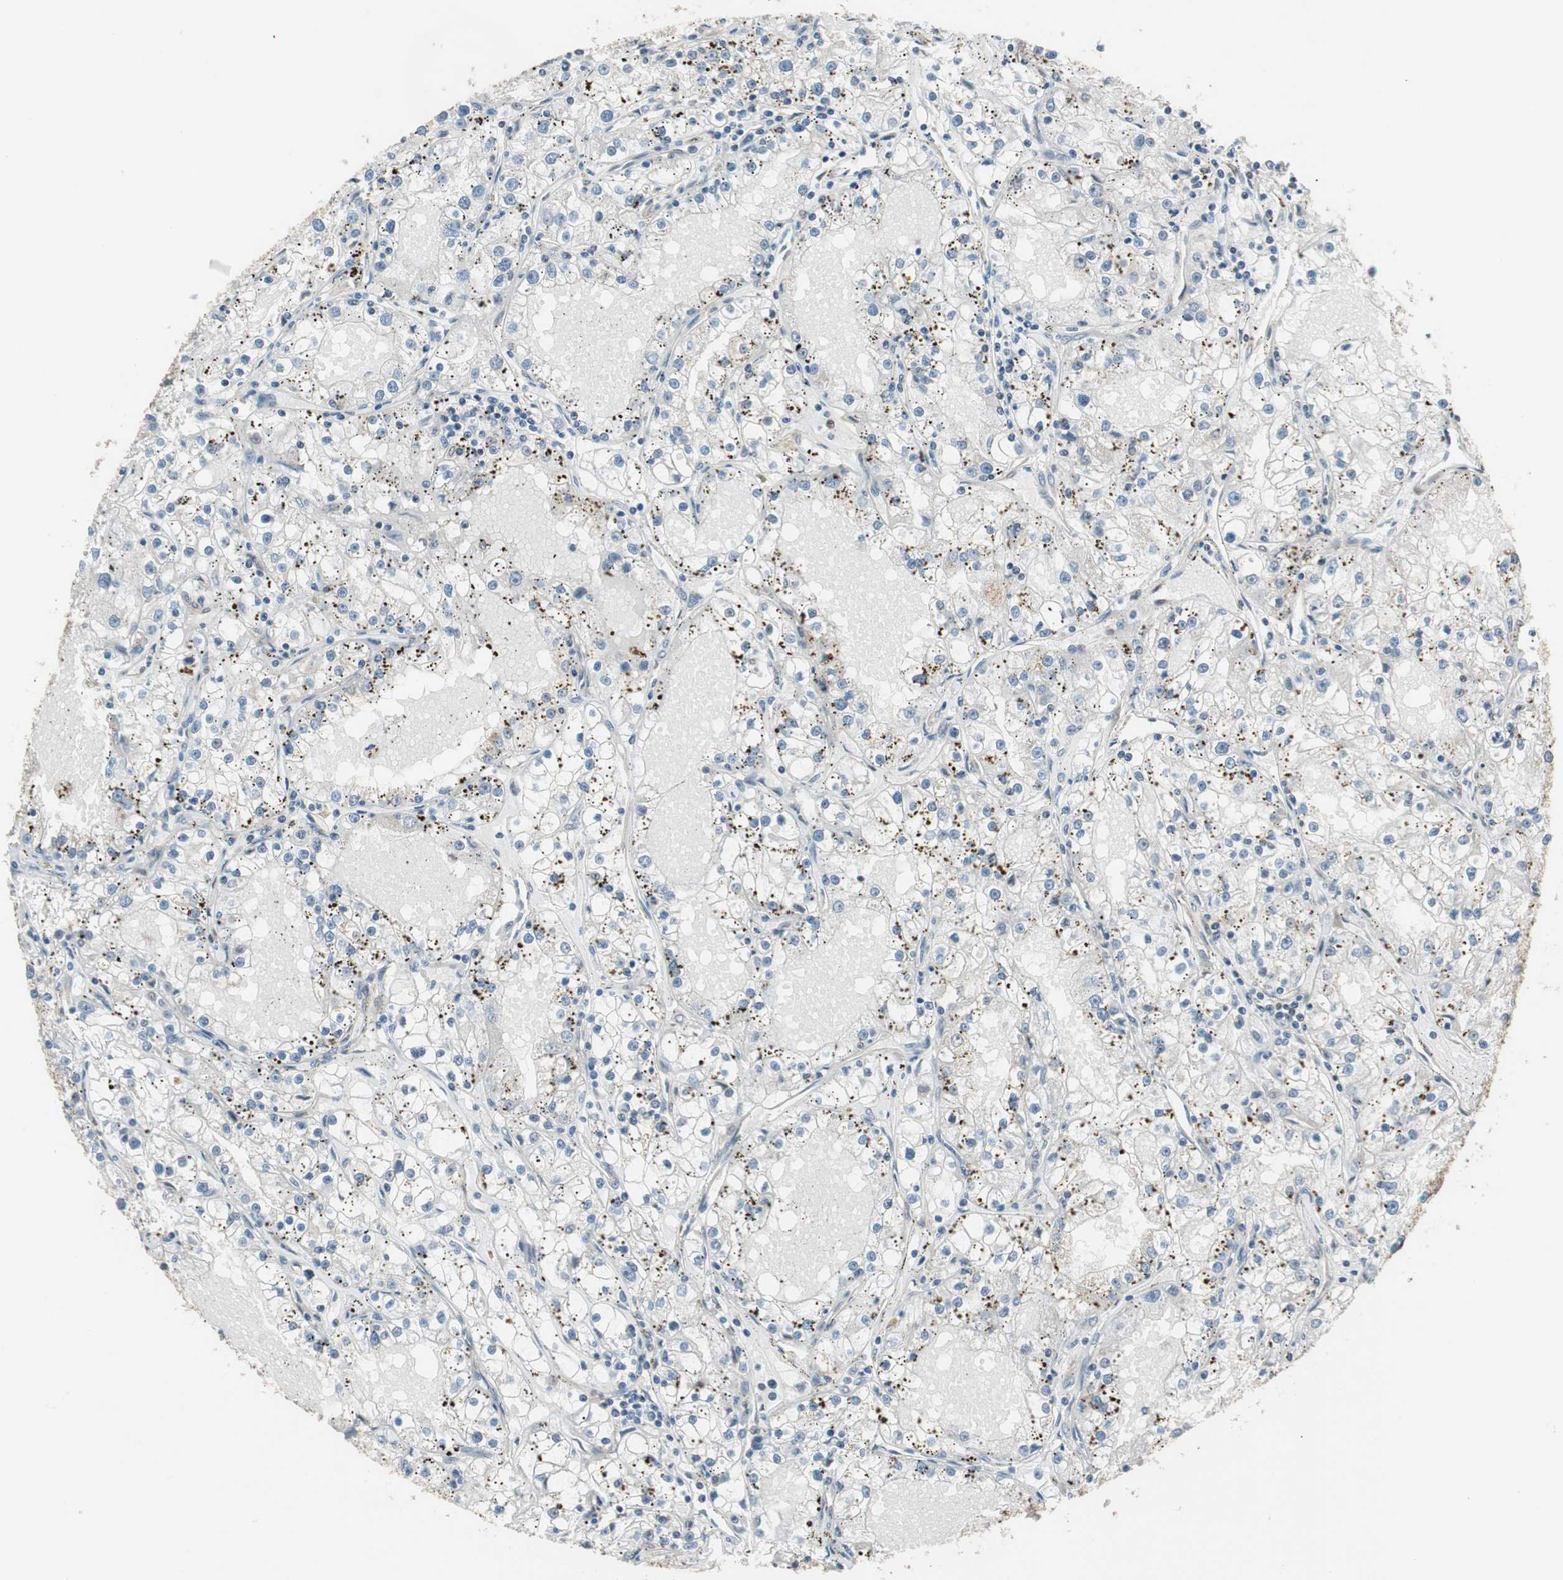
{"staining": {"intensity": "negative", "quantity": "none", "location": "none"}, "tissue": "renal cancer", "cell_type": "Tumor cells", "image_type": "cancer", "snomed": [{"axis": "morphology", "description": "Adenocarcinoma, NOS"}, {"axis": "topography", "description": "Kidney"}], "caption": "DAB (3,3'-diaminobenzidine) immunohistochemical staining of renal adenocarcinoma shows no significant positivity in tumor cells.", "gene": "DRAP1", "patient": {"sex": "male", "age": 56}}